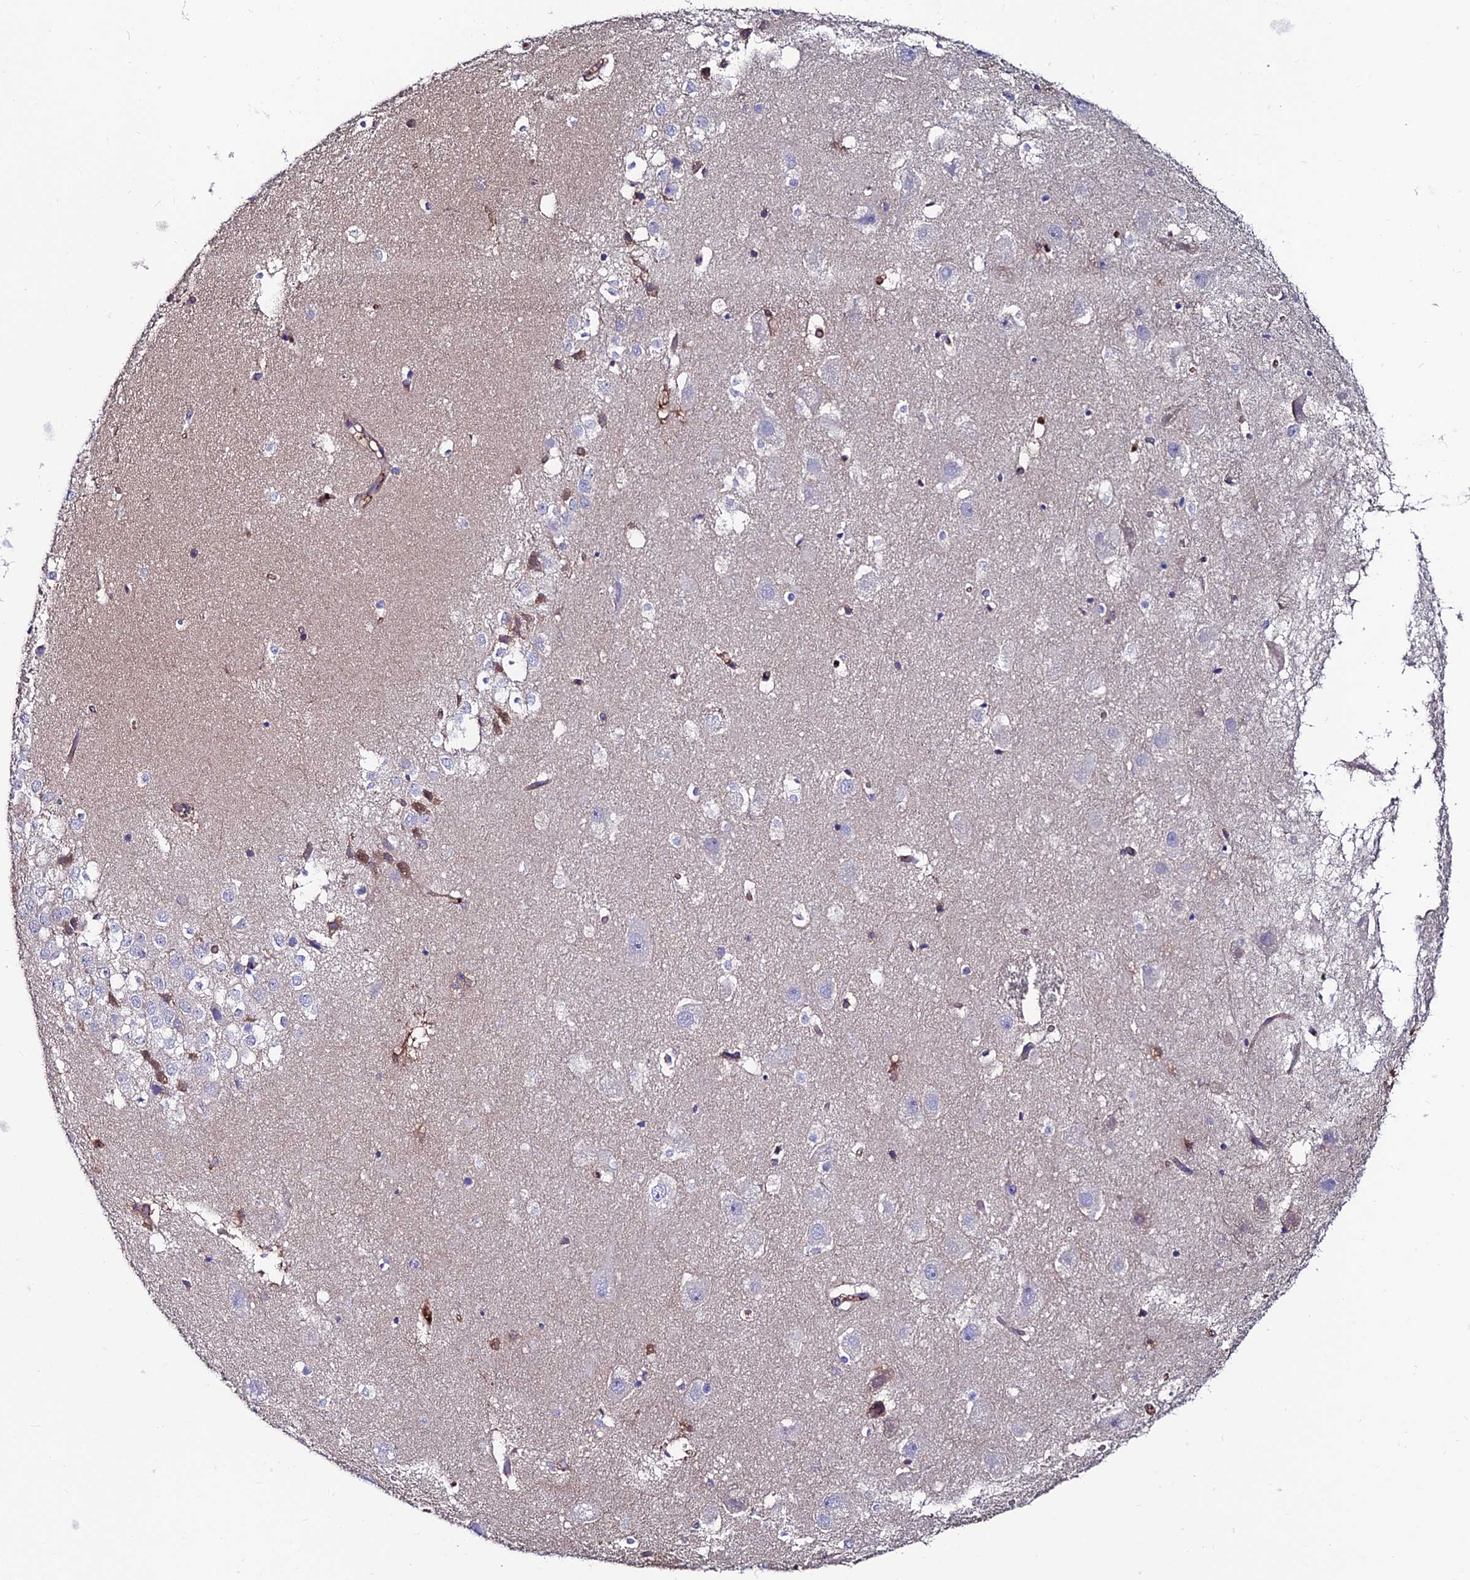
{"staining": {"intensity": "negative", "quantity": "none", "location": "none"}, "tissue": "hippocampus", "cell_type": "Glial cells", "image_type": "normal", "snomed": [{"axis": "morphology", "description": "Normal tissue, NOS"}, {"axis": "topography", "description": "Hippocampus"}], "caption": "The photomicrograph exhibits no staining of glial cells in normal hippocampus.", "gene": "SLC25A16", "patient": {"sex": "female", "age": 52}}